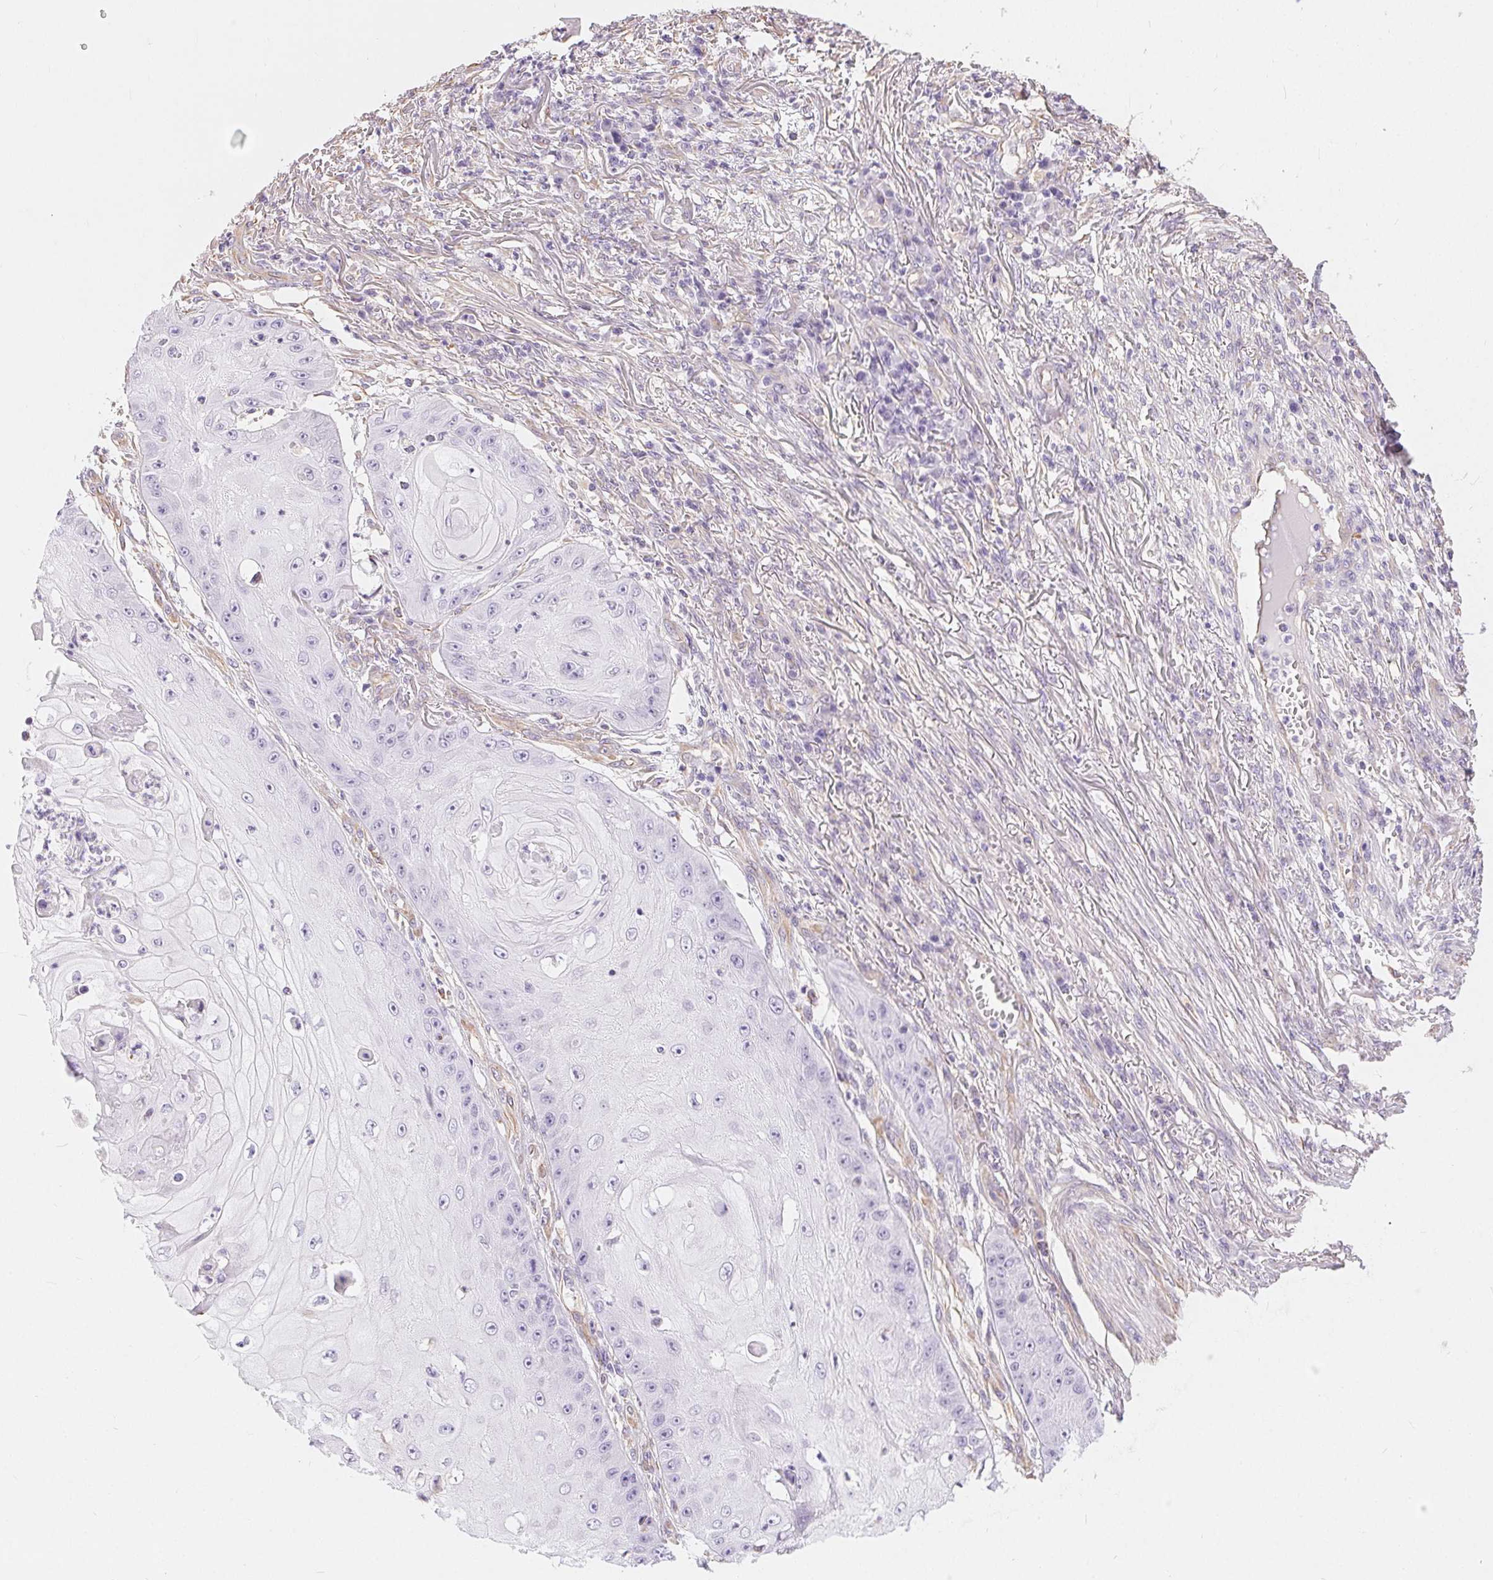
{"staining": {"intensity": "negative", "quantity": "none", "location": "none"}, "tissue": "skin cancer", "cell_type": "Tumor cells", "image_type": "cancer", "snomed": [{"axis": "morphology", "description": "Squamous cell carcinoma, NOS"}, {"axis": "topography", "description": "Skin"}], "caption": "An image of human skin cancer is negative for staining in tumor cells.", "gene": "GFAP", "patient": {"sex": "male", "age": 70}}